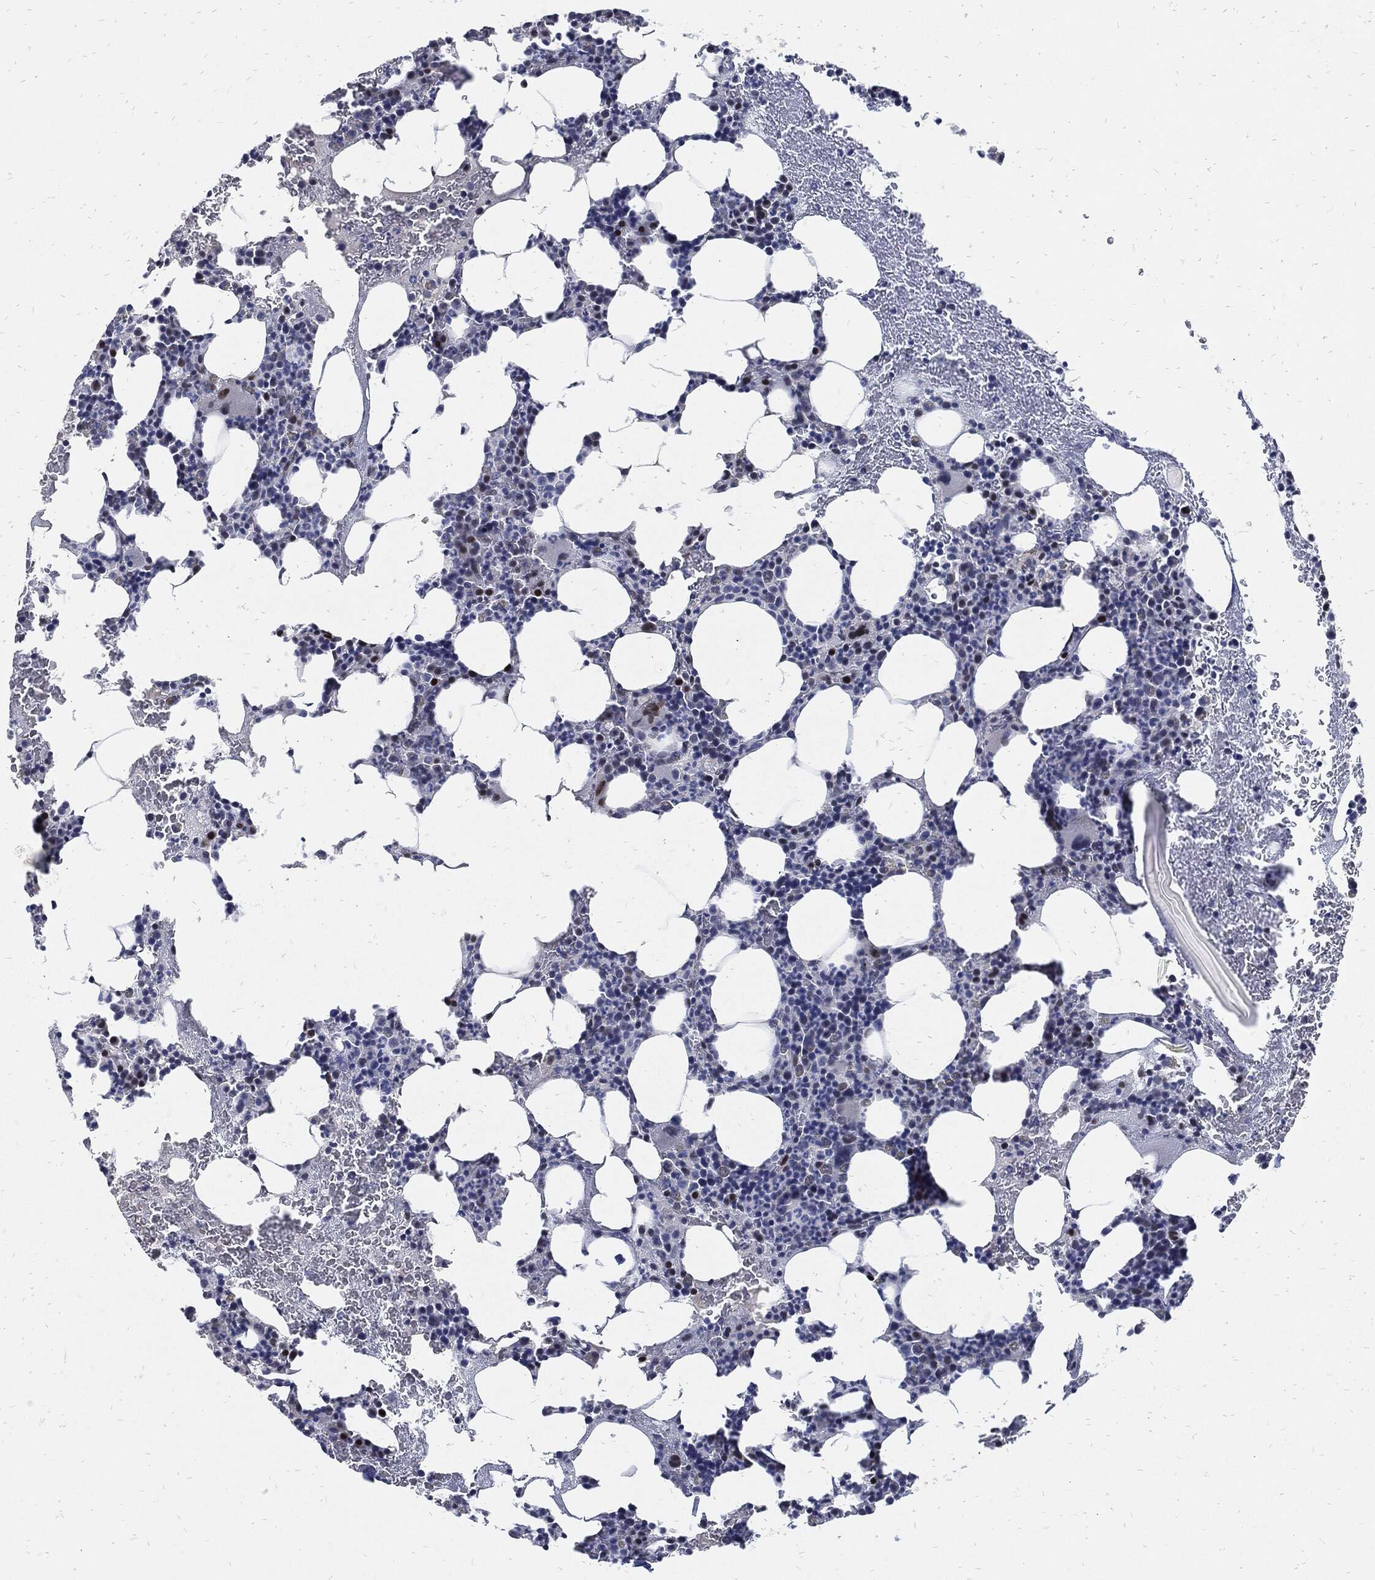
{"staining": {"intensity": "moderate", "quantity": "<25%", "location": "nuclear"}, "tissue": "bone marrow", "cell_type": "Hematopoietic cells", "image_type": "normal", "snomed": [{"axis": "morphology", "description": "Normal tissue, NOS"}, {"axis": "topography", "description": "Bone marrow"}], "caption": "Protein expression analysis of normal human bone marrow reveals moderate nuclear staining in approximately <25% of hematopoietic cells. The staining was performed using DAB, with brown indicating positive protein expression. Nuclei are stained blue with hematoxylin.", "gene": "JUN", "patient": {"sex": "male", "age": 83}}